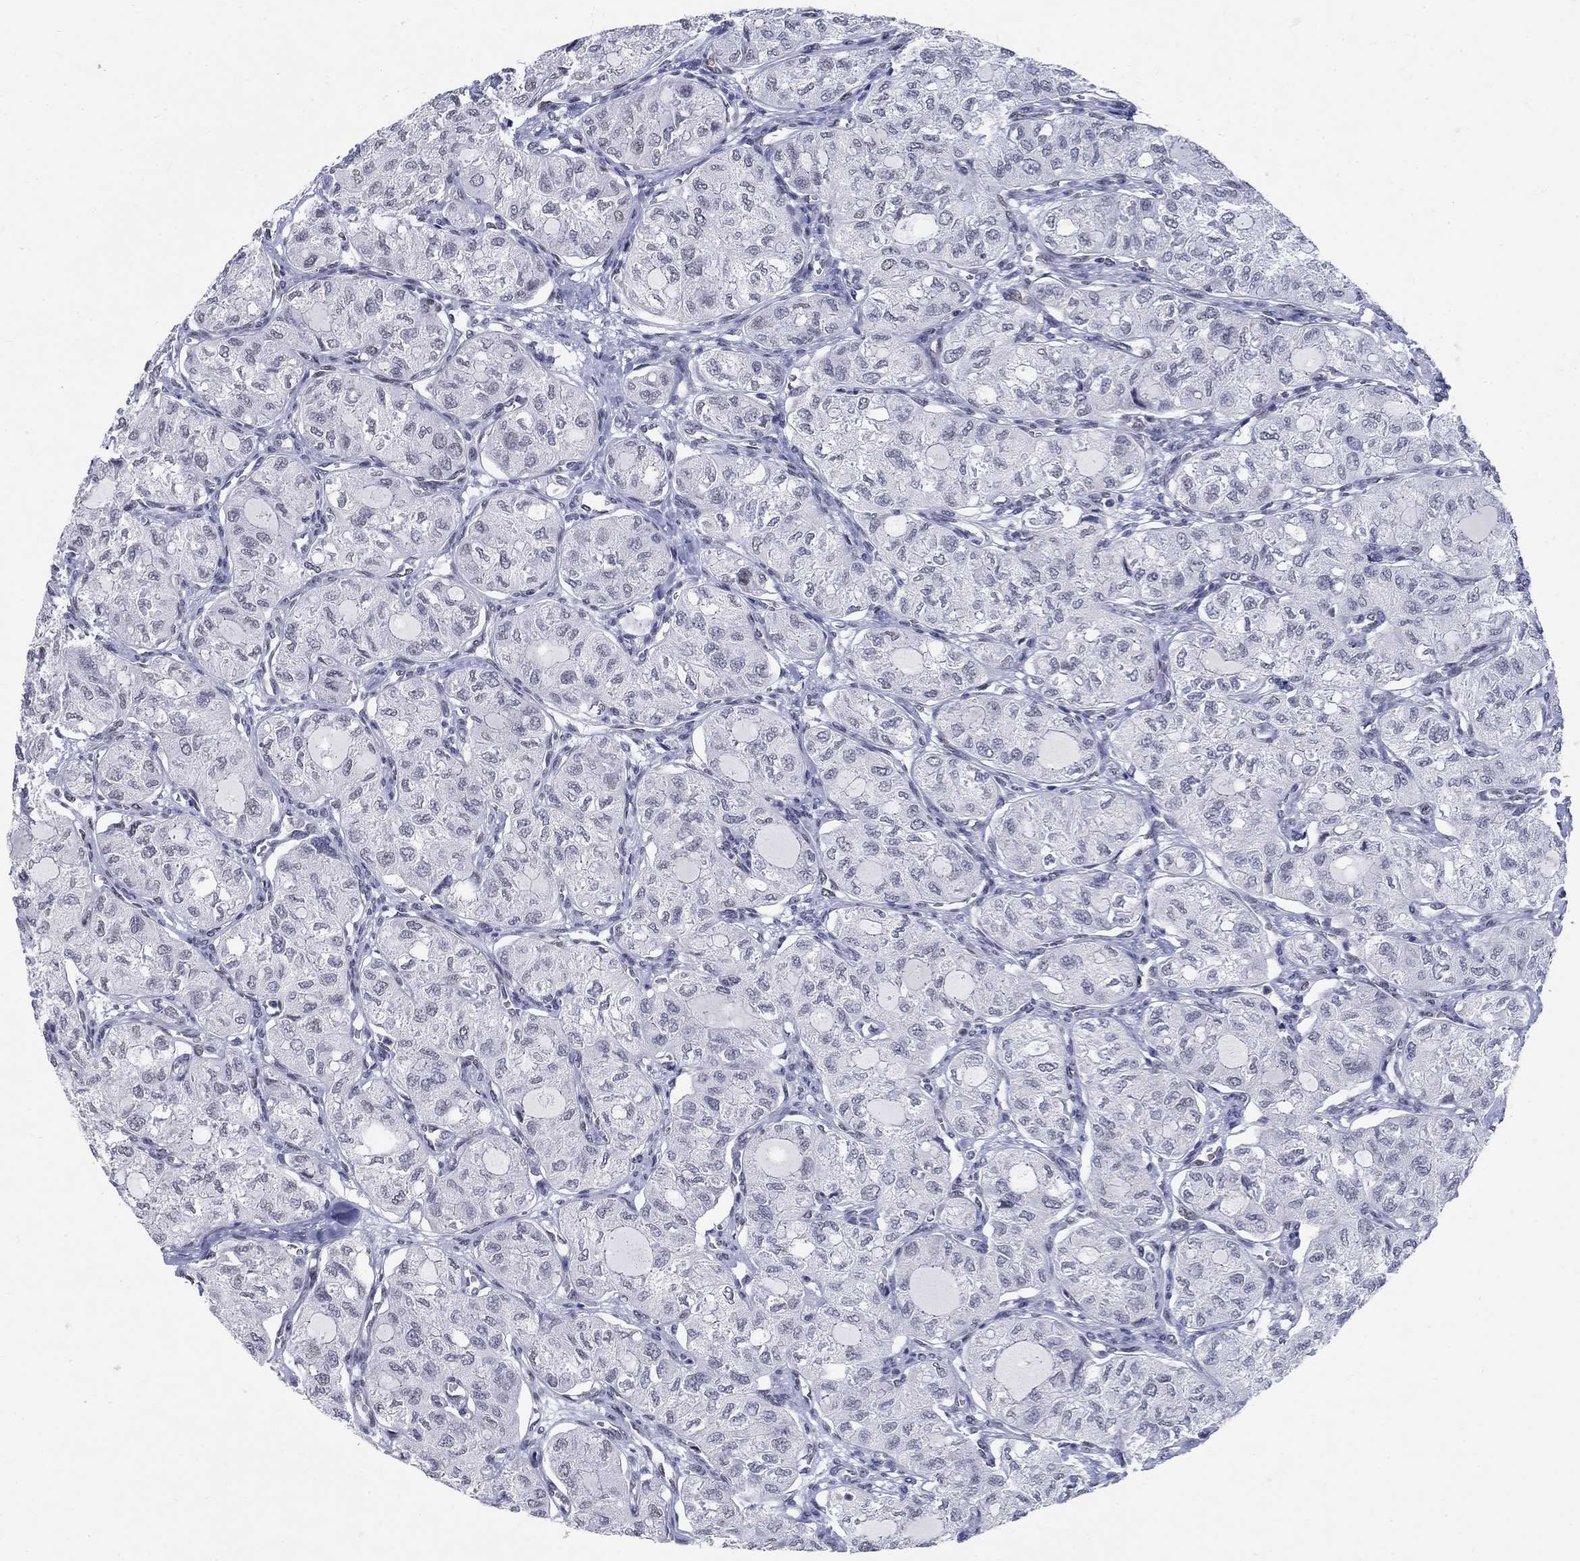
{"staining": {"intensity": "negative", "quantity": "none", "location": "none"}, "tissue": "thyroid cancer", "cell_type": "Tumor cells", "image_type": "cancer", "snomed": [{"axis": "morphology", "description": "Follicular adenoma carcinoma, NOS"}, {"axis": "topography", "description": "Thyroid gland"}], "caption": "This is a micrograph of immunohistochemistry (IHC) staining of thyroid cancer, which shows no positivity in tumor cells. The staining is performed using DAB brown chromogen with nuclei counter-stained in using hematoxylin.", "gene": "BHLHE22", "patient": {"sex": "male", "age": 75}}